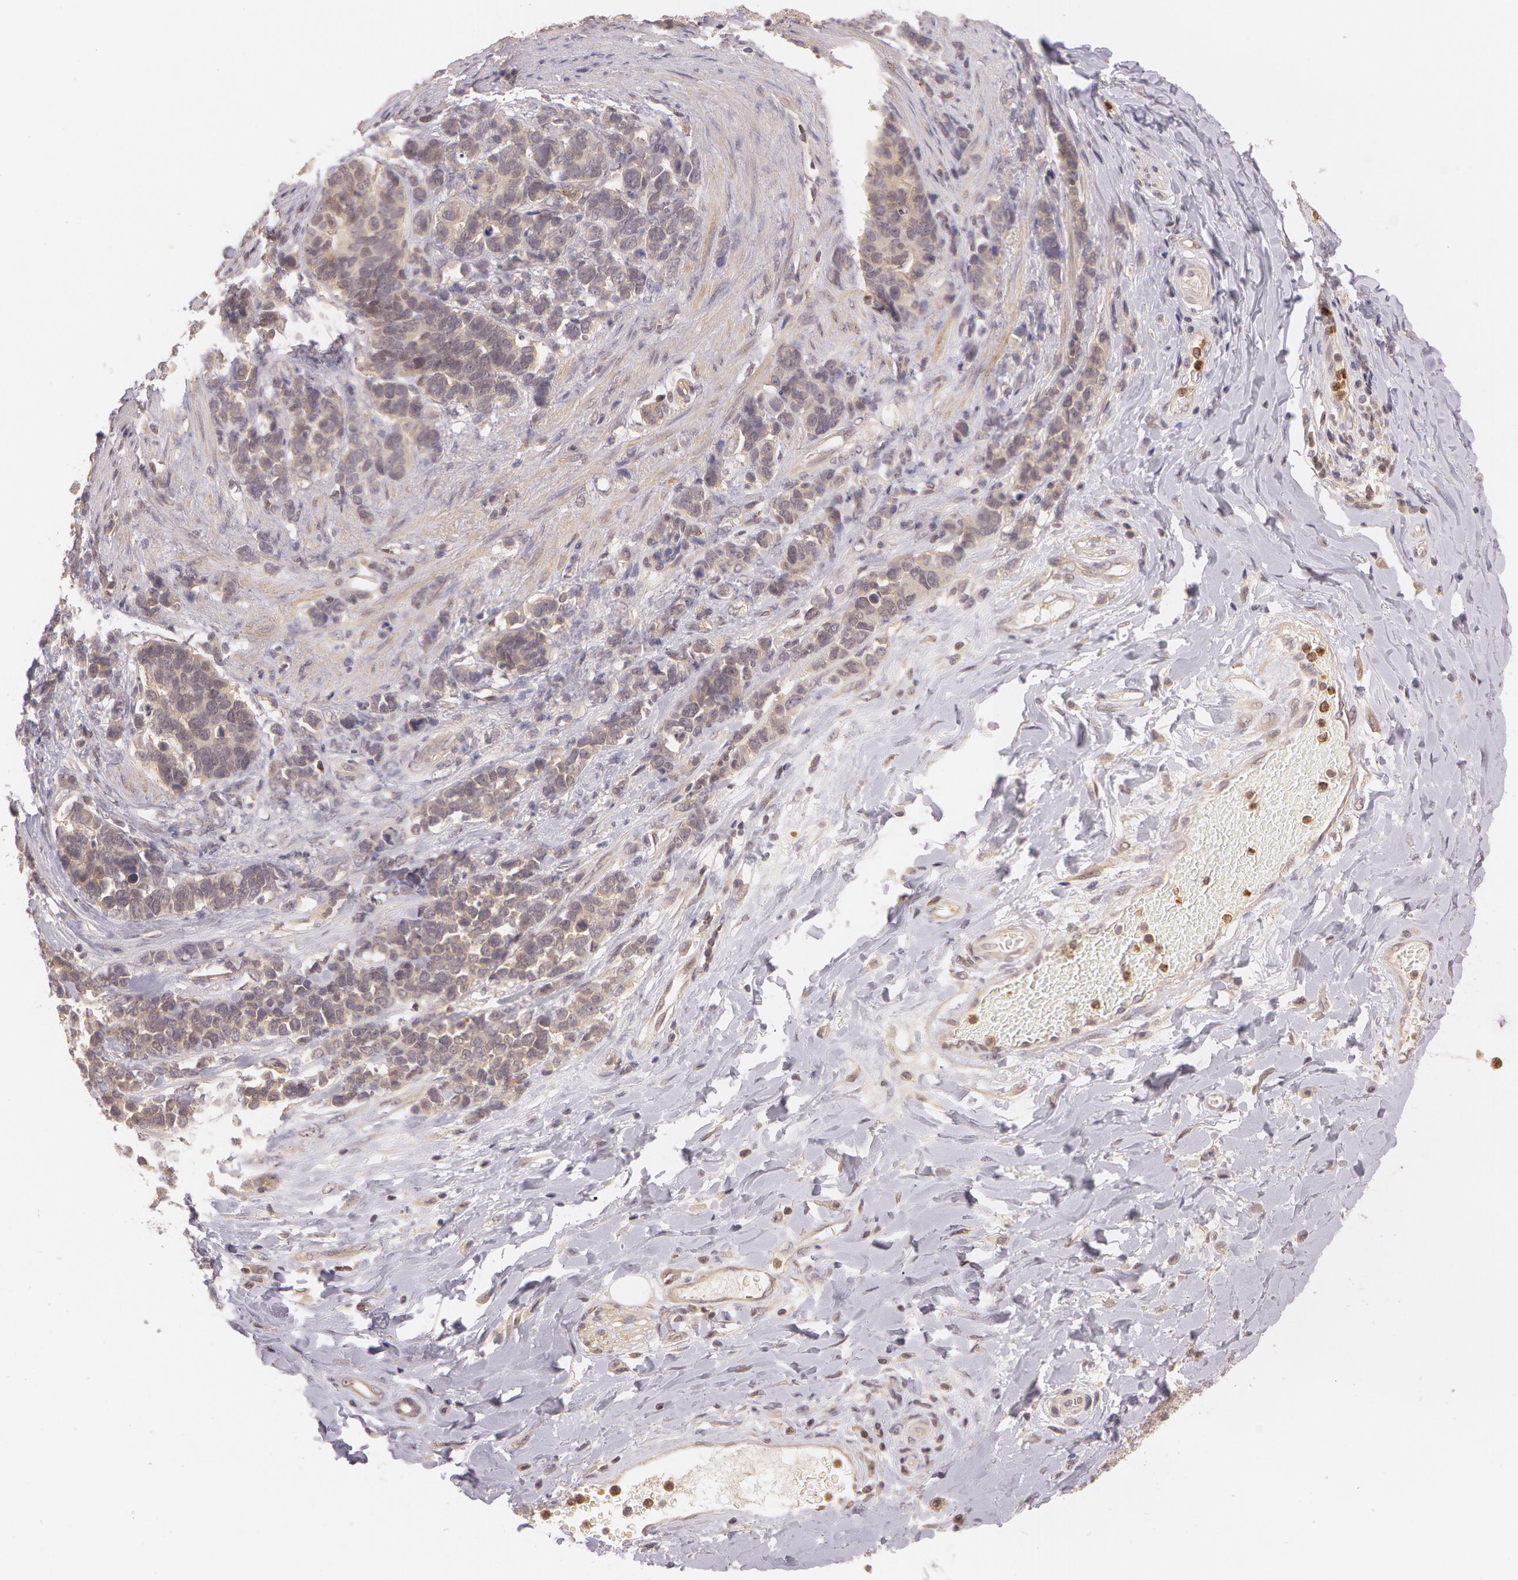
{"staining": {"intensity": "weak", "quantity": ">75%", "location": "cytoplasmic/membranous"}, "tissue": "stomach cancer", "cell_type": "Tumor cells", "image_type": "cancer", "snomed": [{"axis": "morphology", "description": "Adenocarcinoma, NOS"}, {"axis": "topography", "description": "Stomach, upper"}], "caption": "Immunohistochemistry photomicrograph of neoplastic tissue: human stomach cancer (adenocarcinoma) stained using IHC exhibits low levels of weak protein expression localized specifically in the cytoplasmic/membranous of tumor cells, appearing as a cytoplasmic/membranous brown color.", "gene": "ATG2B", "patient": {"sex": "male", "age": 71}}